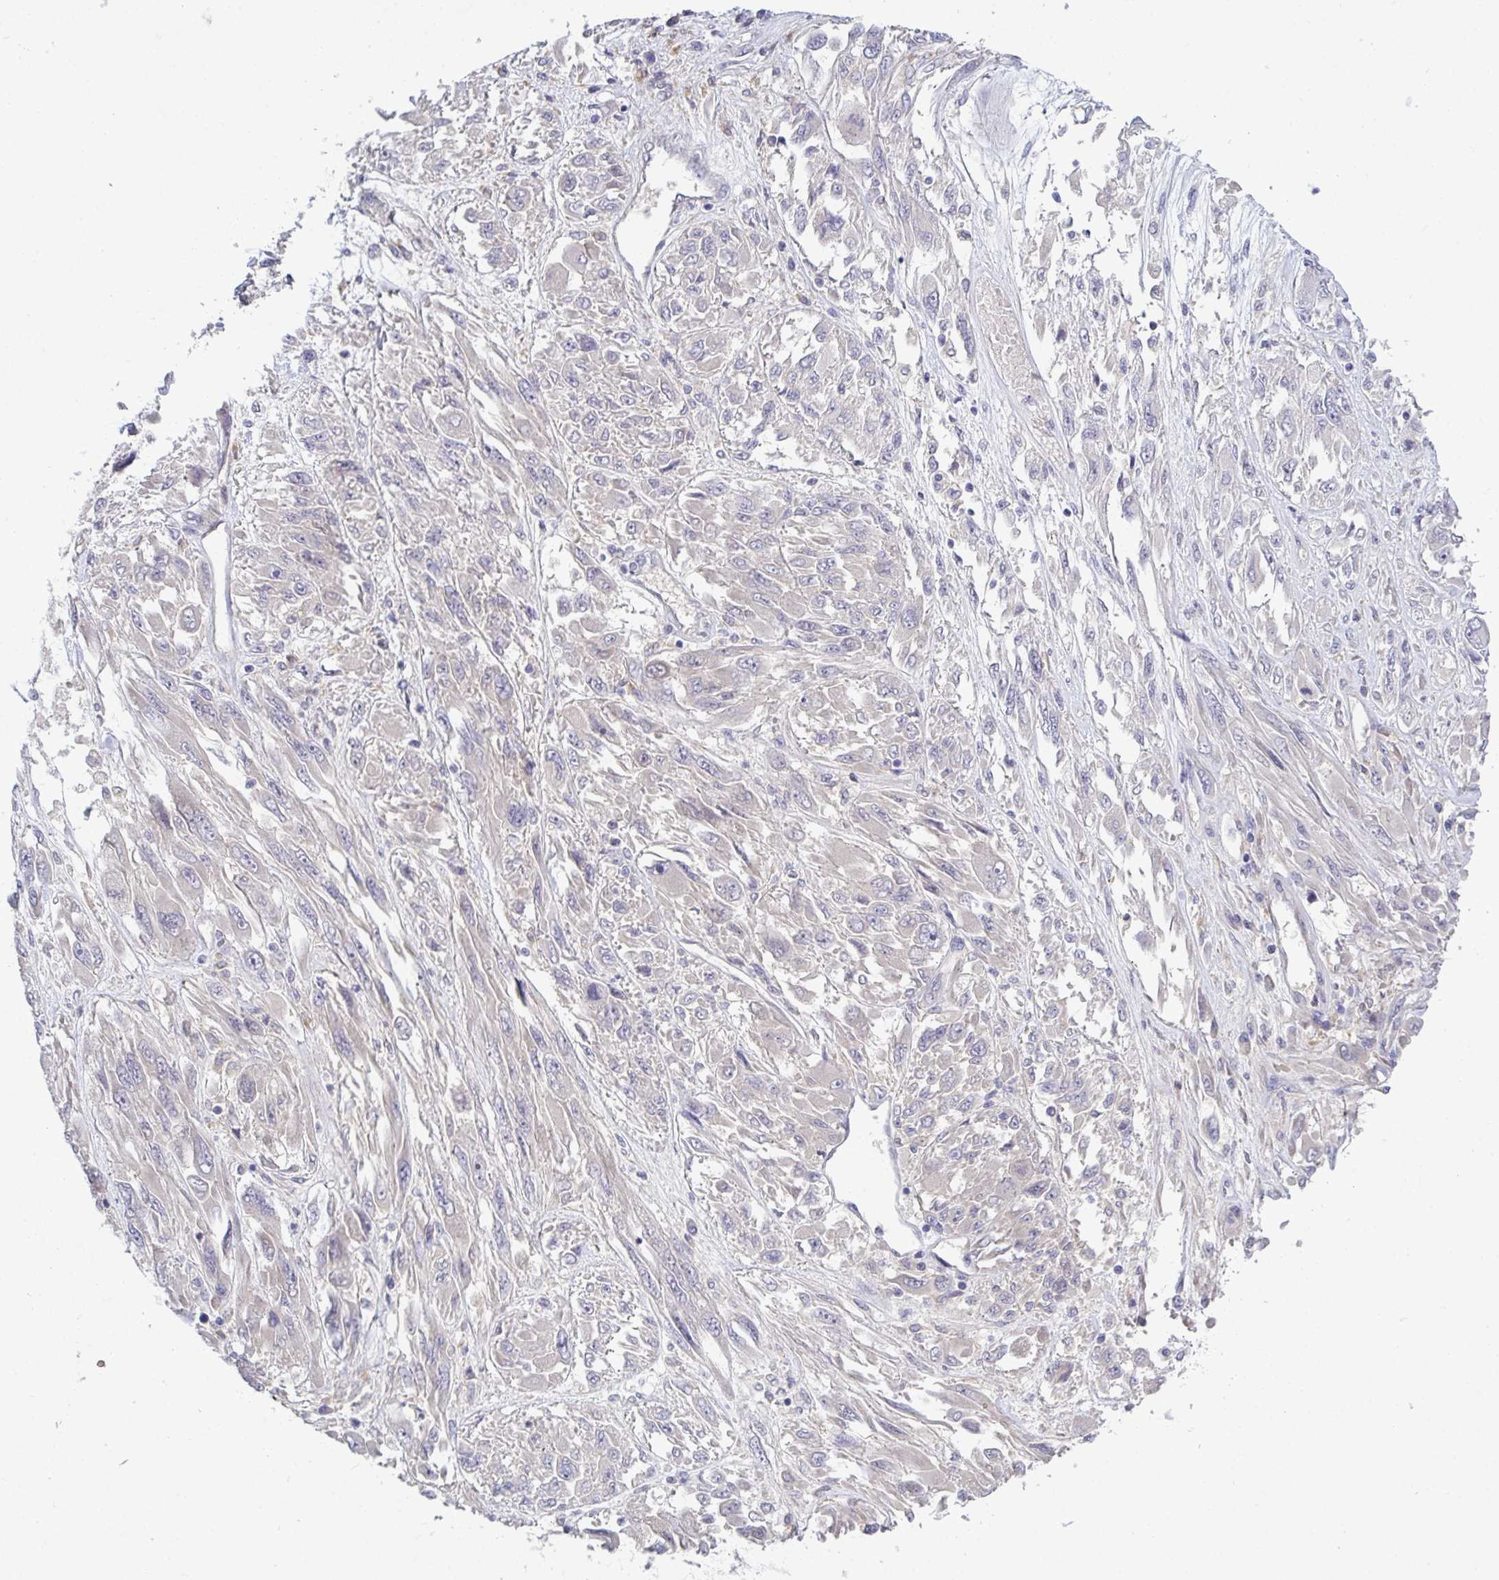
{"staining": {"intensity": "negative", "quantity": "none", "location": "none"}, "tissue": "melanoma", "cell_type": "Tumor cells", "image_type": "cancer", "snomed": [{"axis": "morphology", "description": "Malignant melanoma, NOS"}, {"axis": "topography", "description": "Skin"}], "caption": "Malignant melanoma was stained to show a protein in brown. There is no significant positivity in tumor cells. Nuclei are stained in blue.", "gene": "GALNT13", "patient": {"sex": "female", "age": 91}}